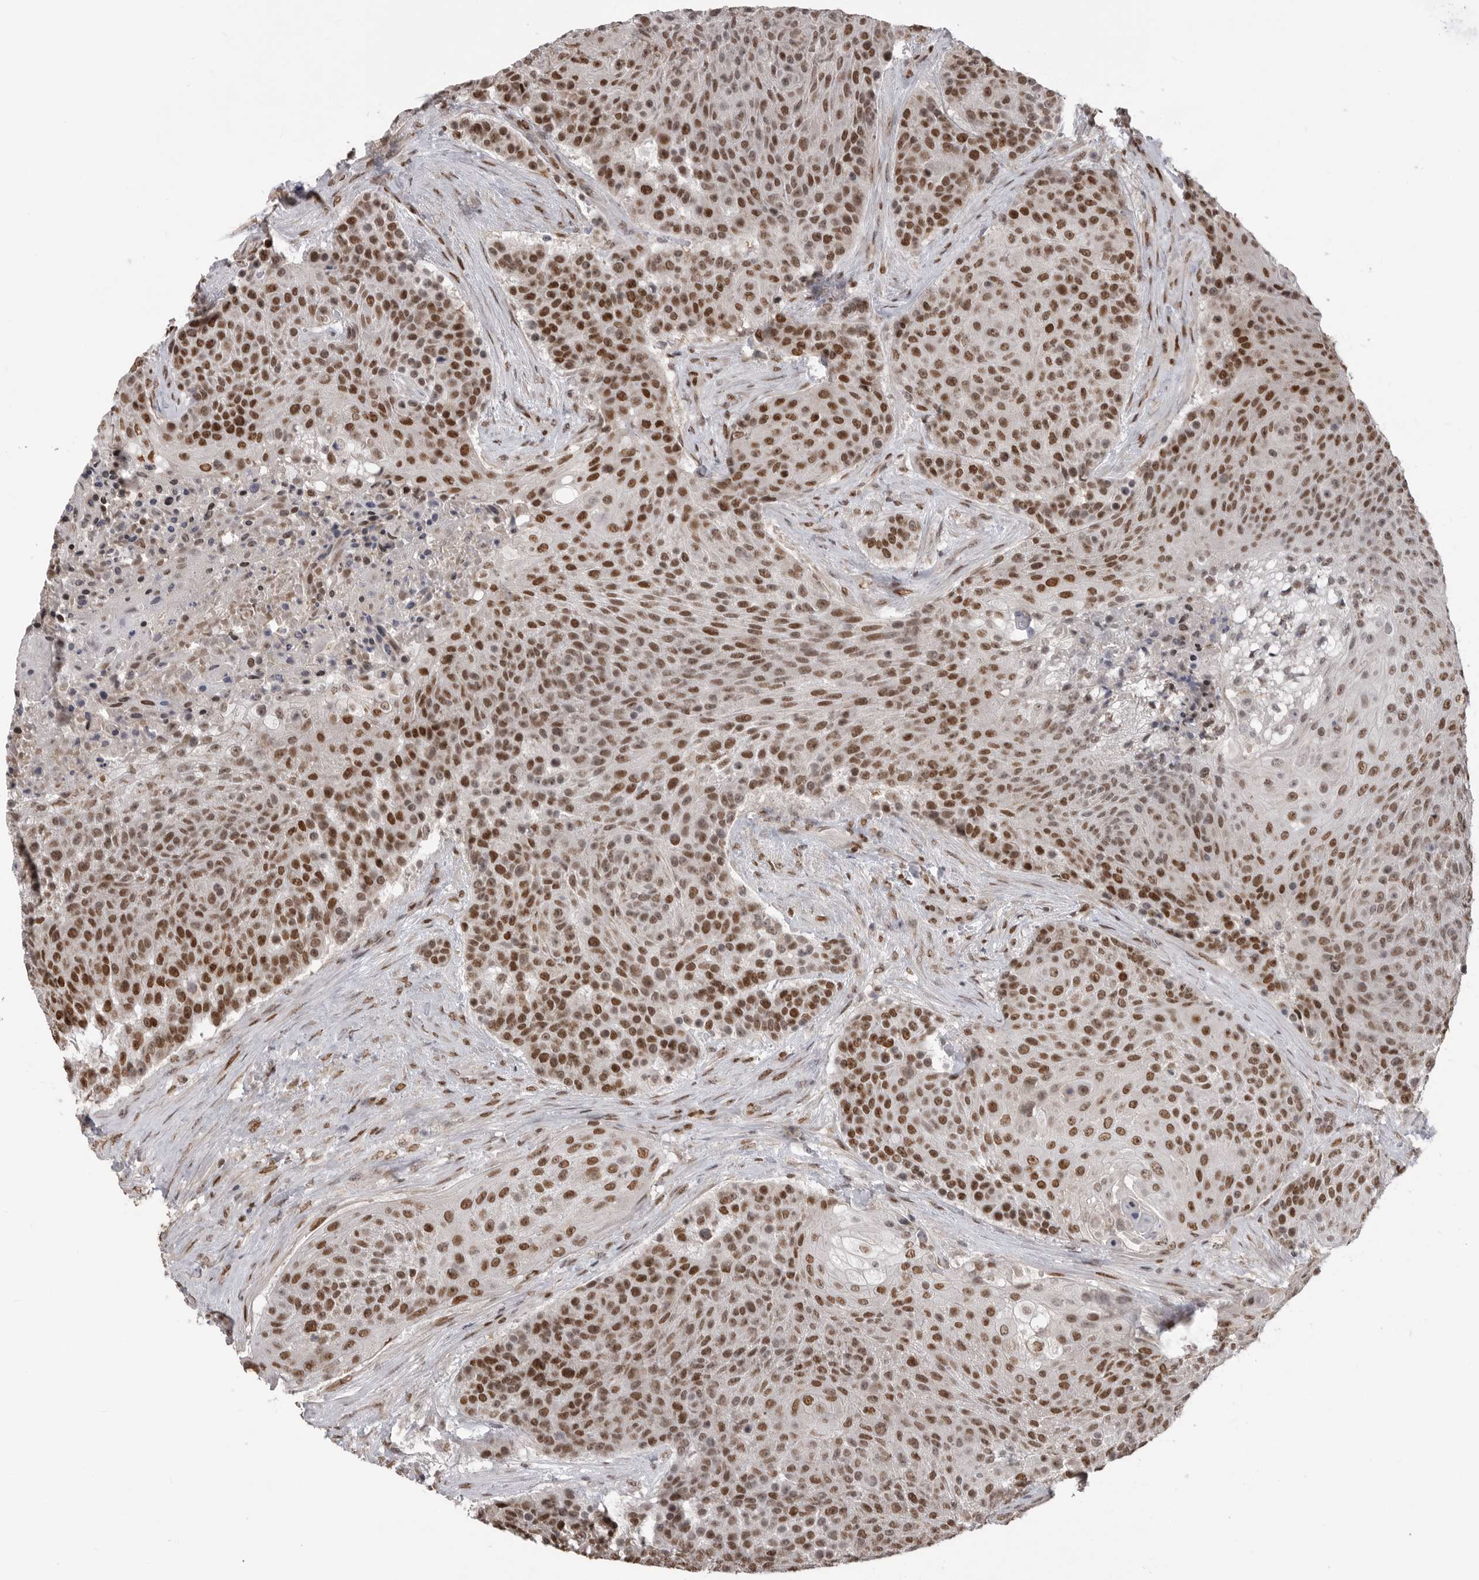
{"staining": {"intensity": "strong", "quantity": ">75%", "location": "nuclear"}, "tissue": "urothelial cancer", "cell_type": "Tumor cells", "image_type": "cancer", "snomed": [{"axis": "morphology", "description": "Urothelial carcinoma, High grade"}, {"axis": "topography", "description": "Urinary bladder"}], "caption": "Approximately >75% of tumor cells in human urothelial carcinoma (high-grade) show strong nuclear protein staining as visualized by brown immunohistochemical staining.", "gene": "SMARCC1", "patient": {"sex": "female", "age": 63}}